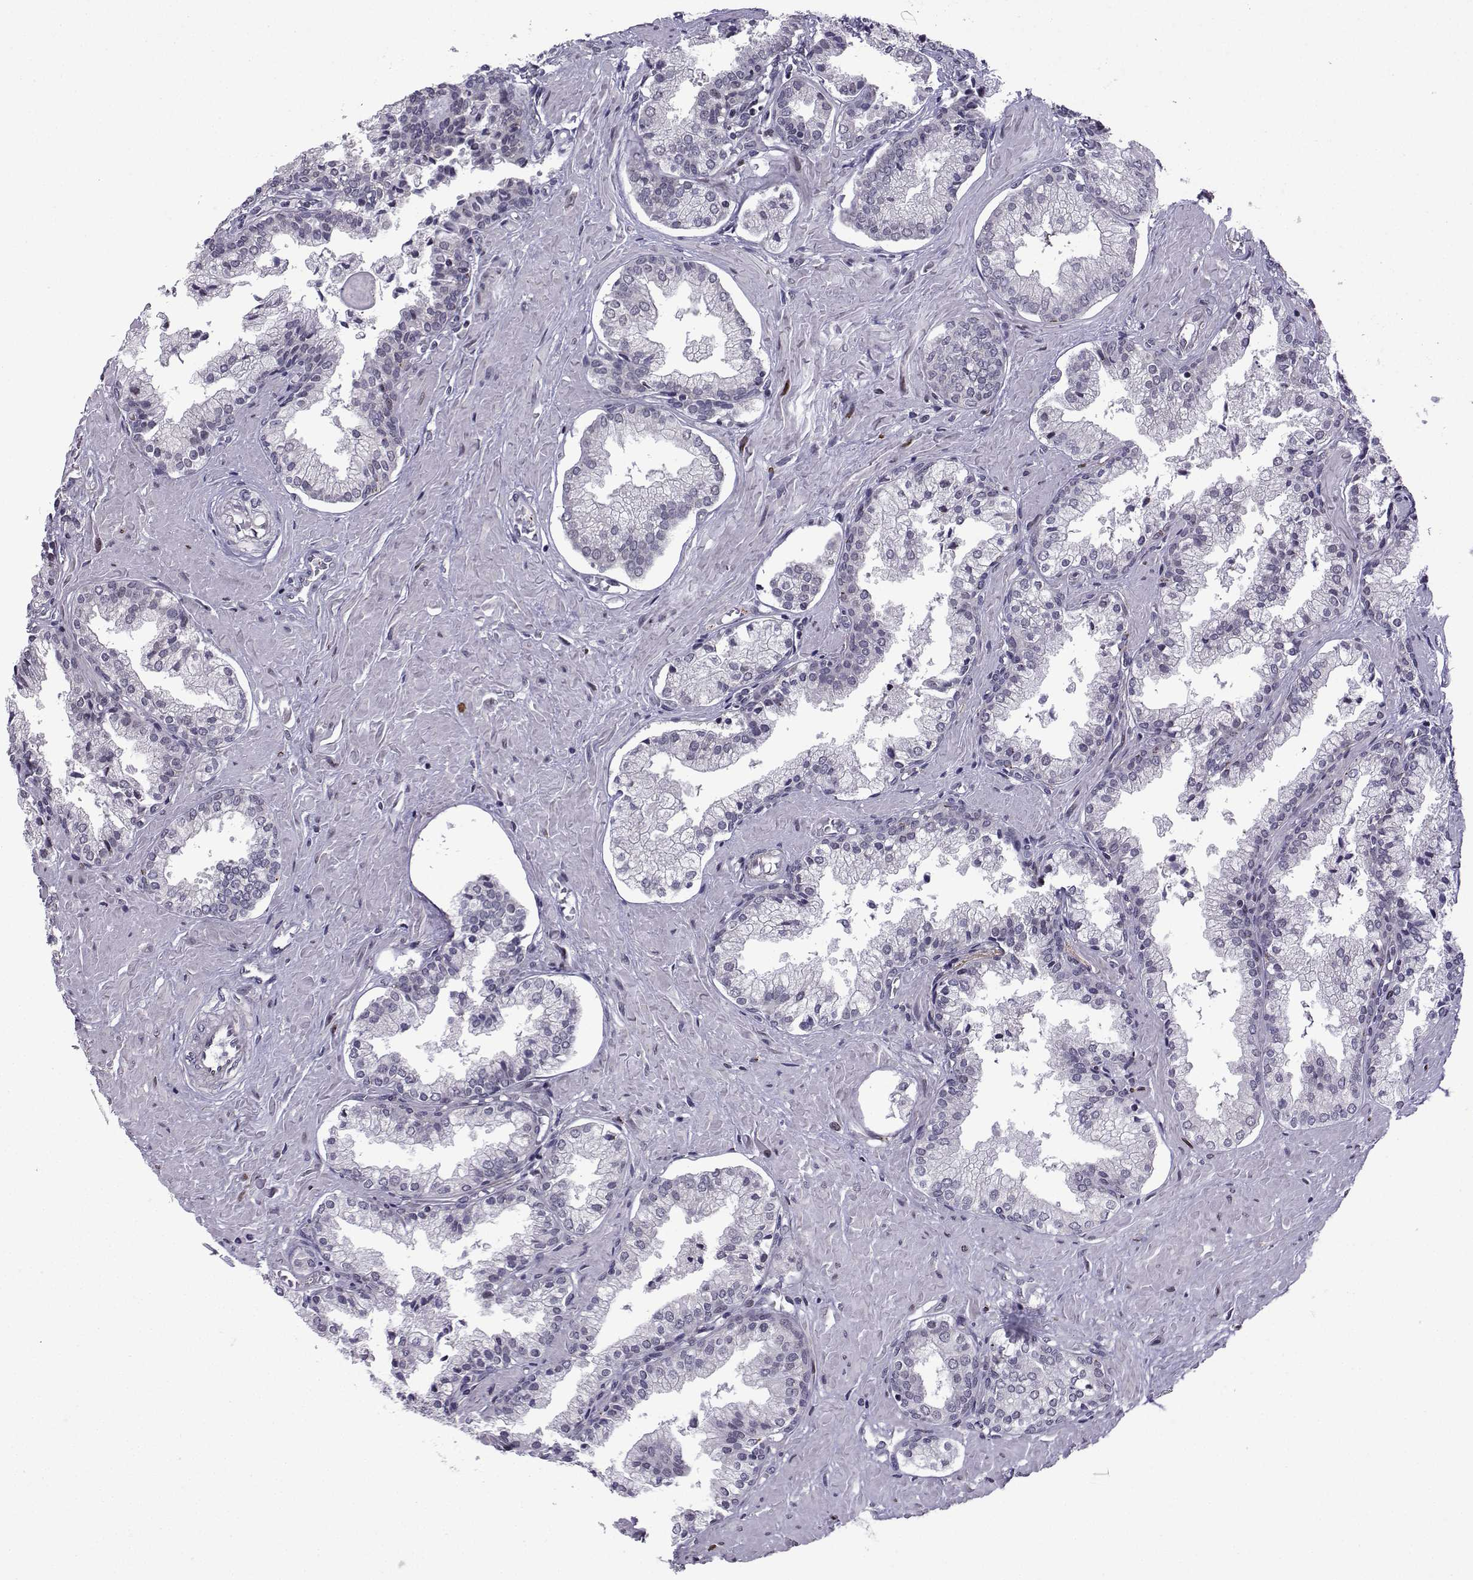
{"staining": {"intensity": "negative", "quantity": "none", "location": "none"}, "tissue": "prostate cancer", "cell_type": "Tumor cells", "image_type": "cancer", "snomed": [{"axis": "morphology", "description": "Adenocarcinoma, NOS"}, {"axis": "topography", "description": "Prostate and seminal vesicle, NOS"}, {"axis": "topography", "description": "Prostate"}], "caption": "There is no significant staining in tumor cells of adenocarcinoma (prostate).", "gene": "FGF3", "patient": {"sex": "male", "age": 44}}